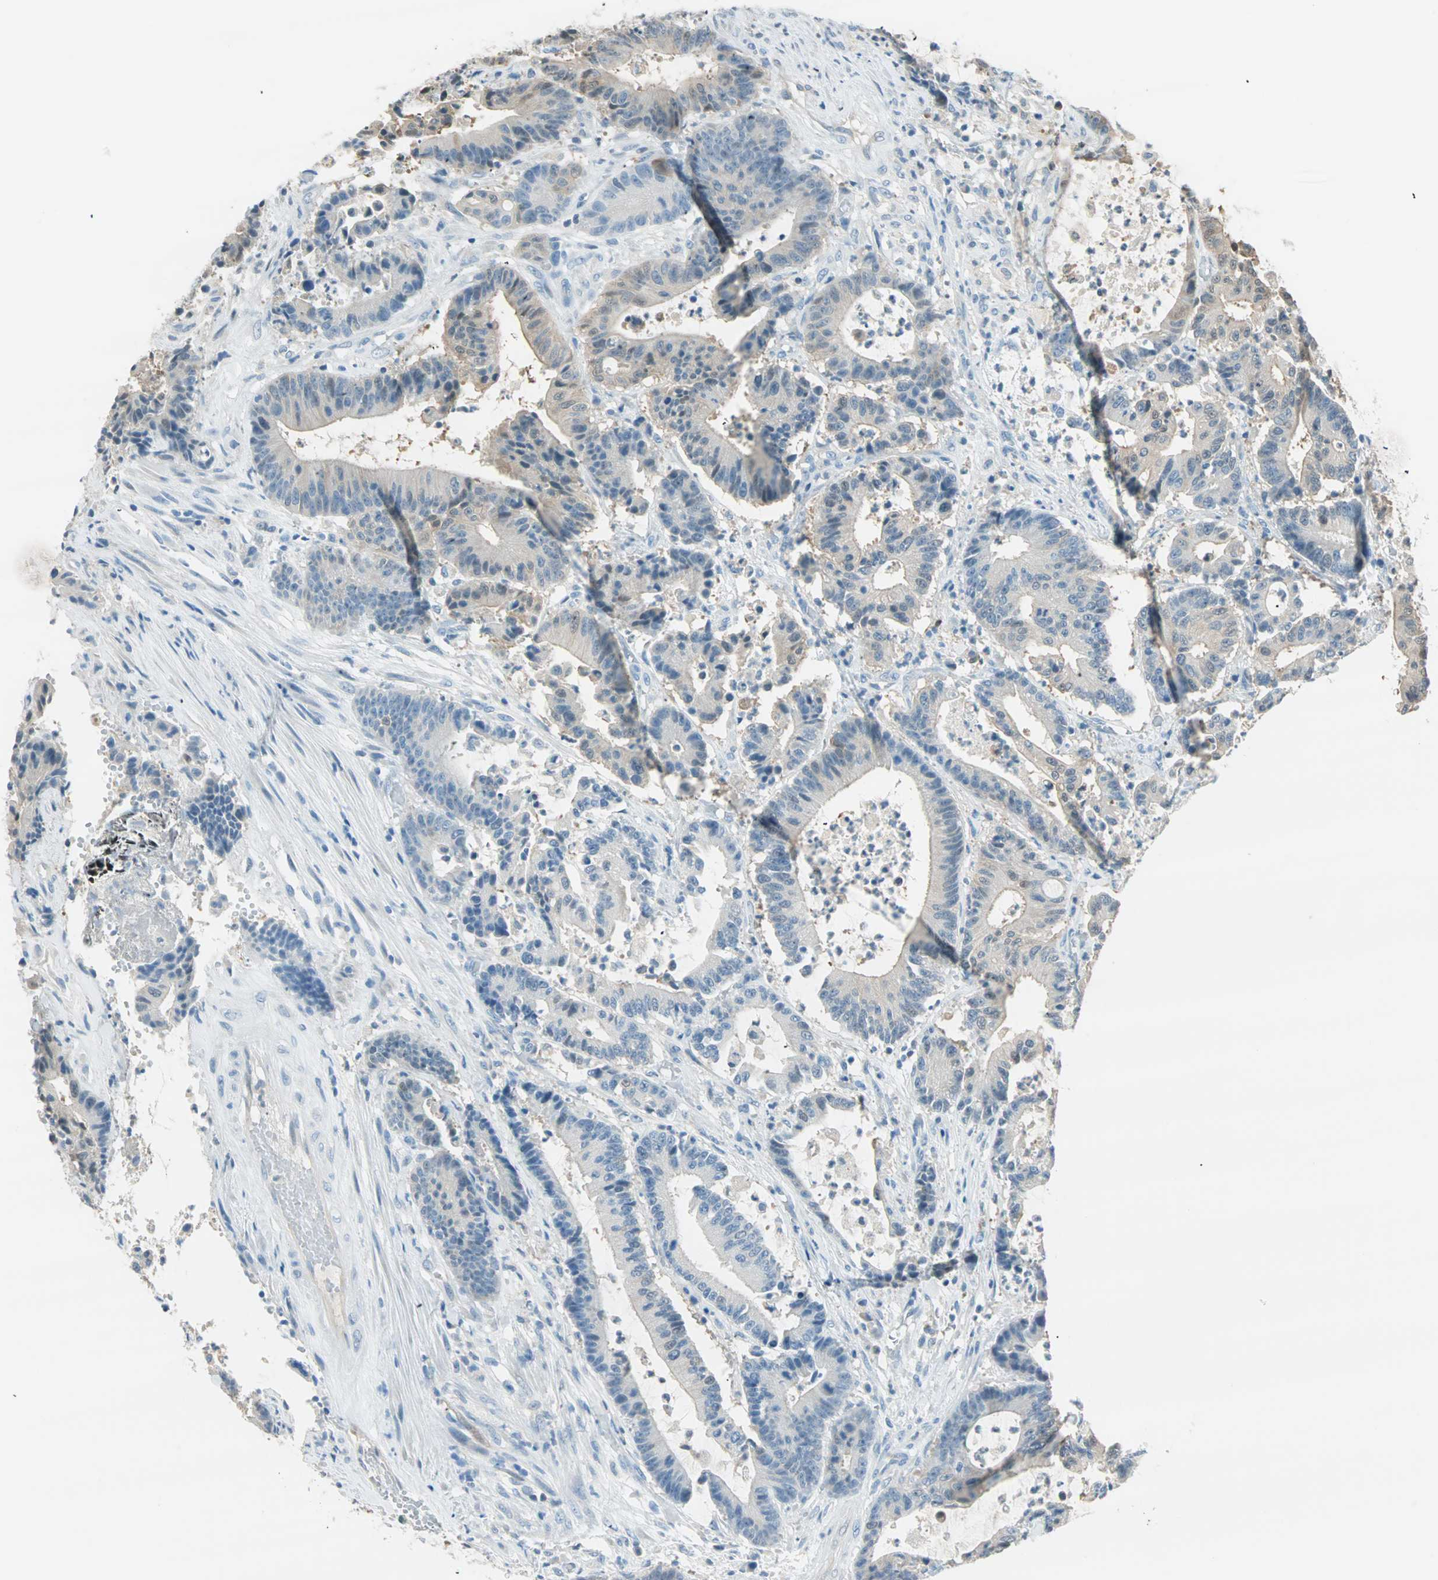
{"staining": {"intensity": "weak", "quantity": "25%-75%", "location": "cytoplasmic/membranous,nuclear"}, "tissue": "colorectal cancer", "cell_type": "Tumor cells", "image_type": "cancer", "snomed": [{"axis": "morphology", "description": "Adenocarcinoma, NOS"}, {"axis": "topography", "description": "Colon"}], "caption": "A brown stain labels weak cytoplasmic/membranous and nuclear positivity of a protein in human colorectal adenocarcinoma tumor cells. The staining is performed using DAB brown chromogen to label protein expression. The nuclei are counter-stained blue using hematoxylin.", "gene": "S100A1", "patient": {"sex": "female", "age": 84}}